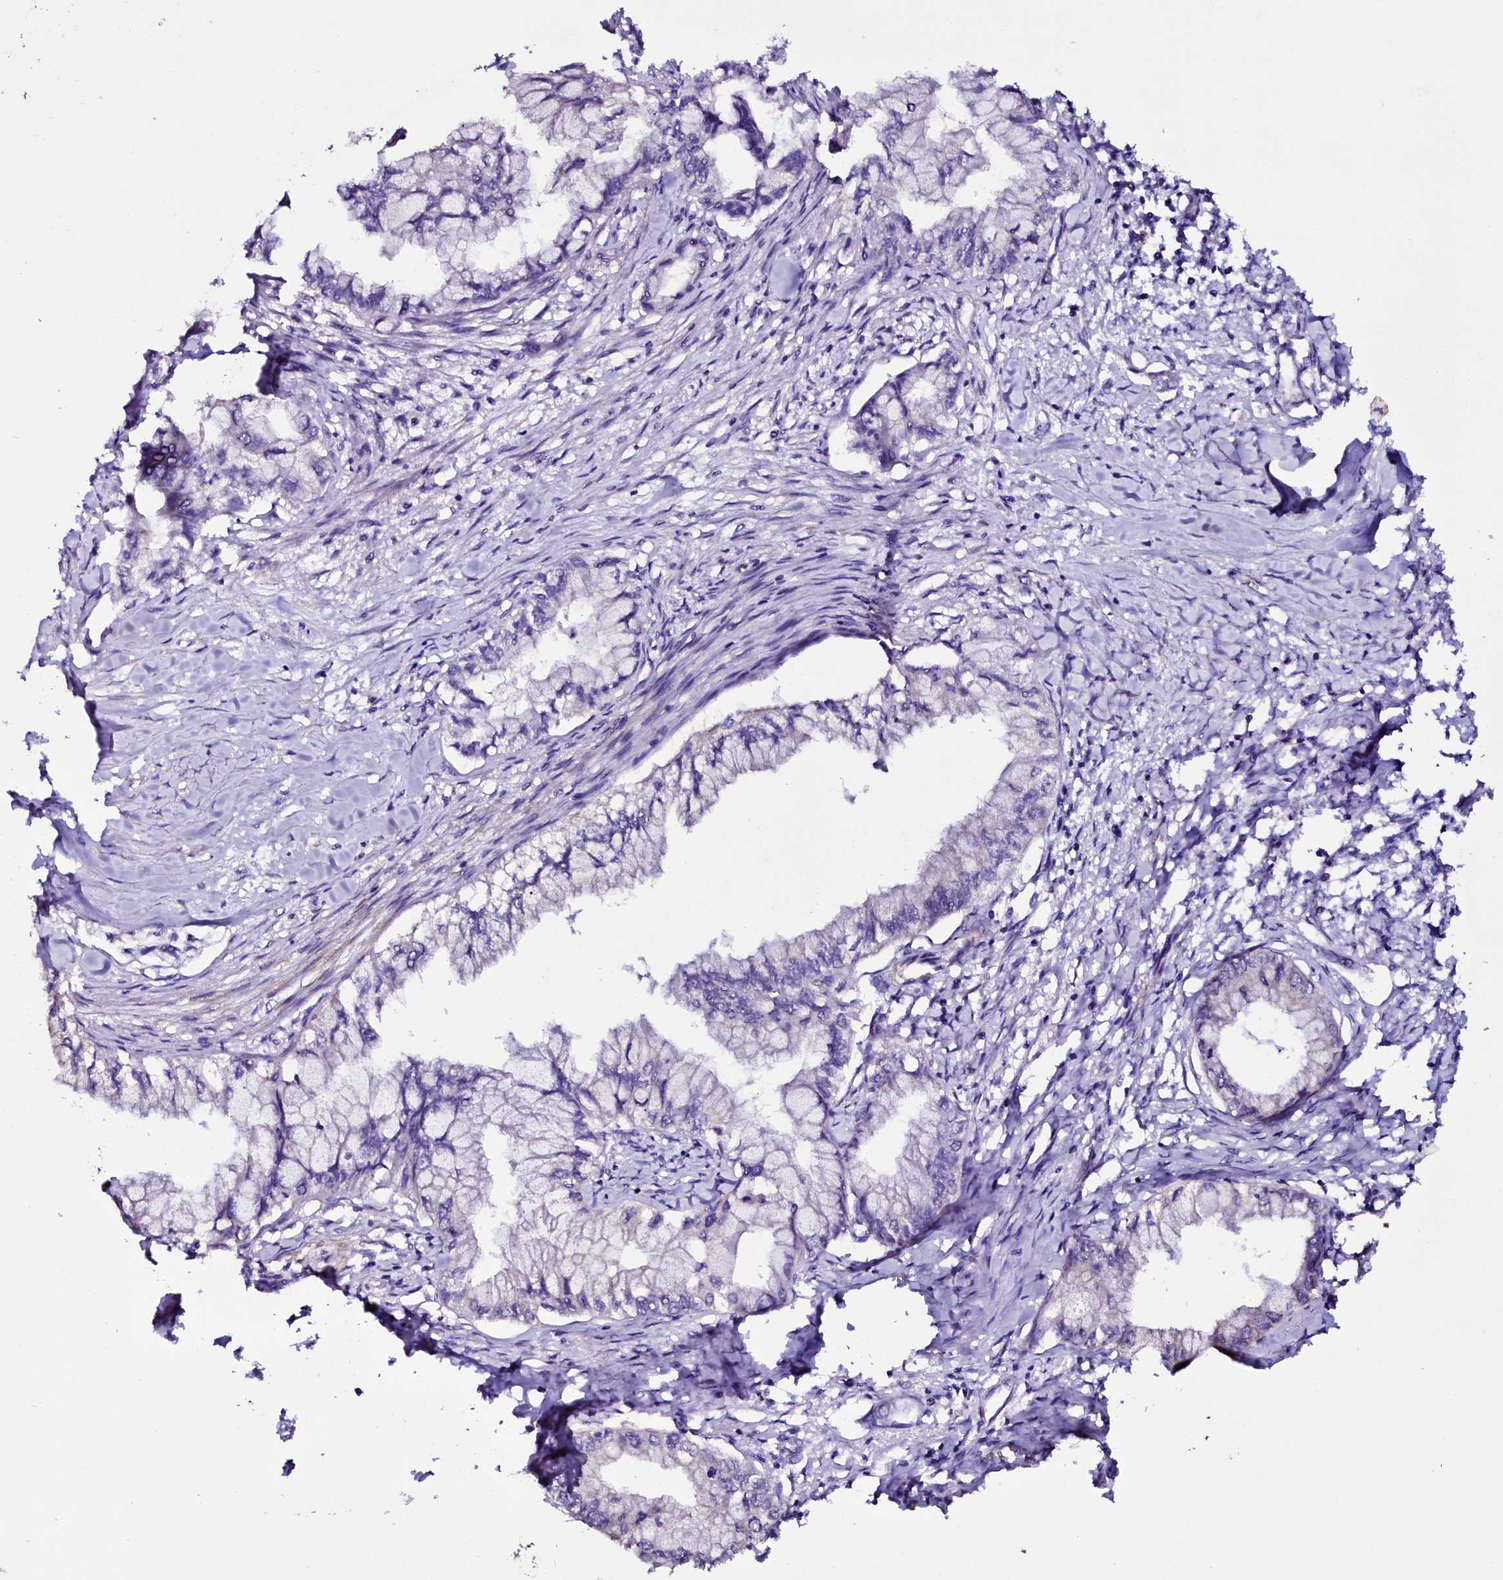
{"staining": {"intensity": "negative", "quantity": "none", "location": "none"}, "tissue": "pancreatic cancer", "cell_type": "Tumor cells", "image_type": "cancer", "snomed": [{"axis": "morphology", "description": "Adenocarcinoma, NOS"}, {"axis": "topography", "description": "Pancreas"}], "caption": "Tumor cells are negative for protein expression in human adenocarcinoma (pancreatic).", "gene": "MEX3C", "patient": {"sex": "male", "age": 48}}